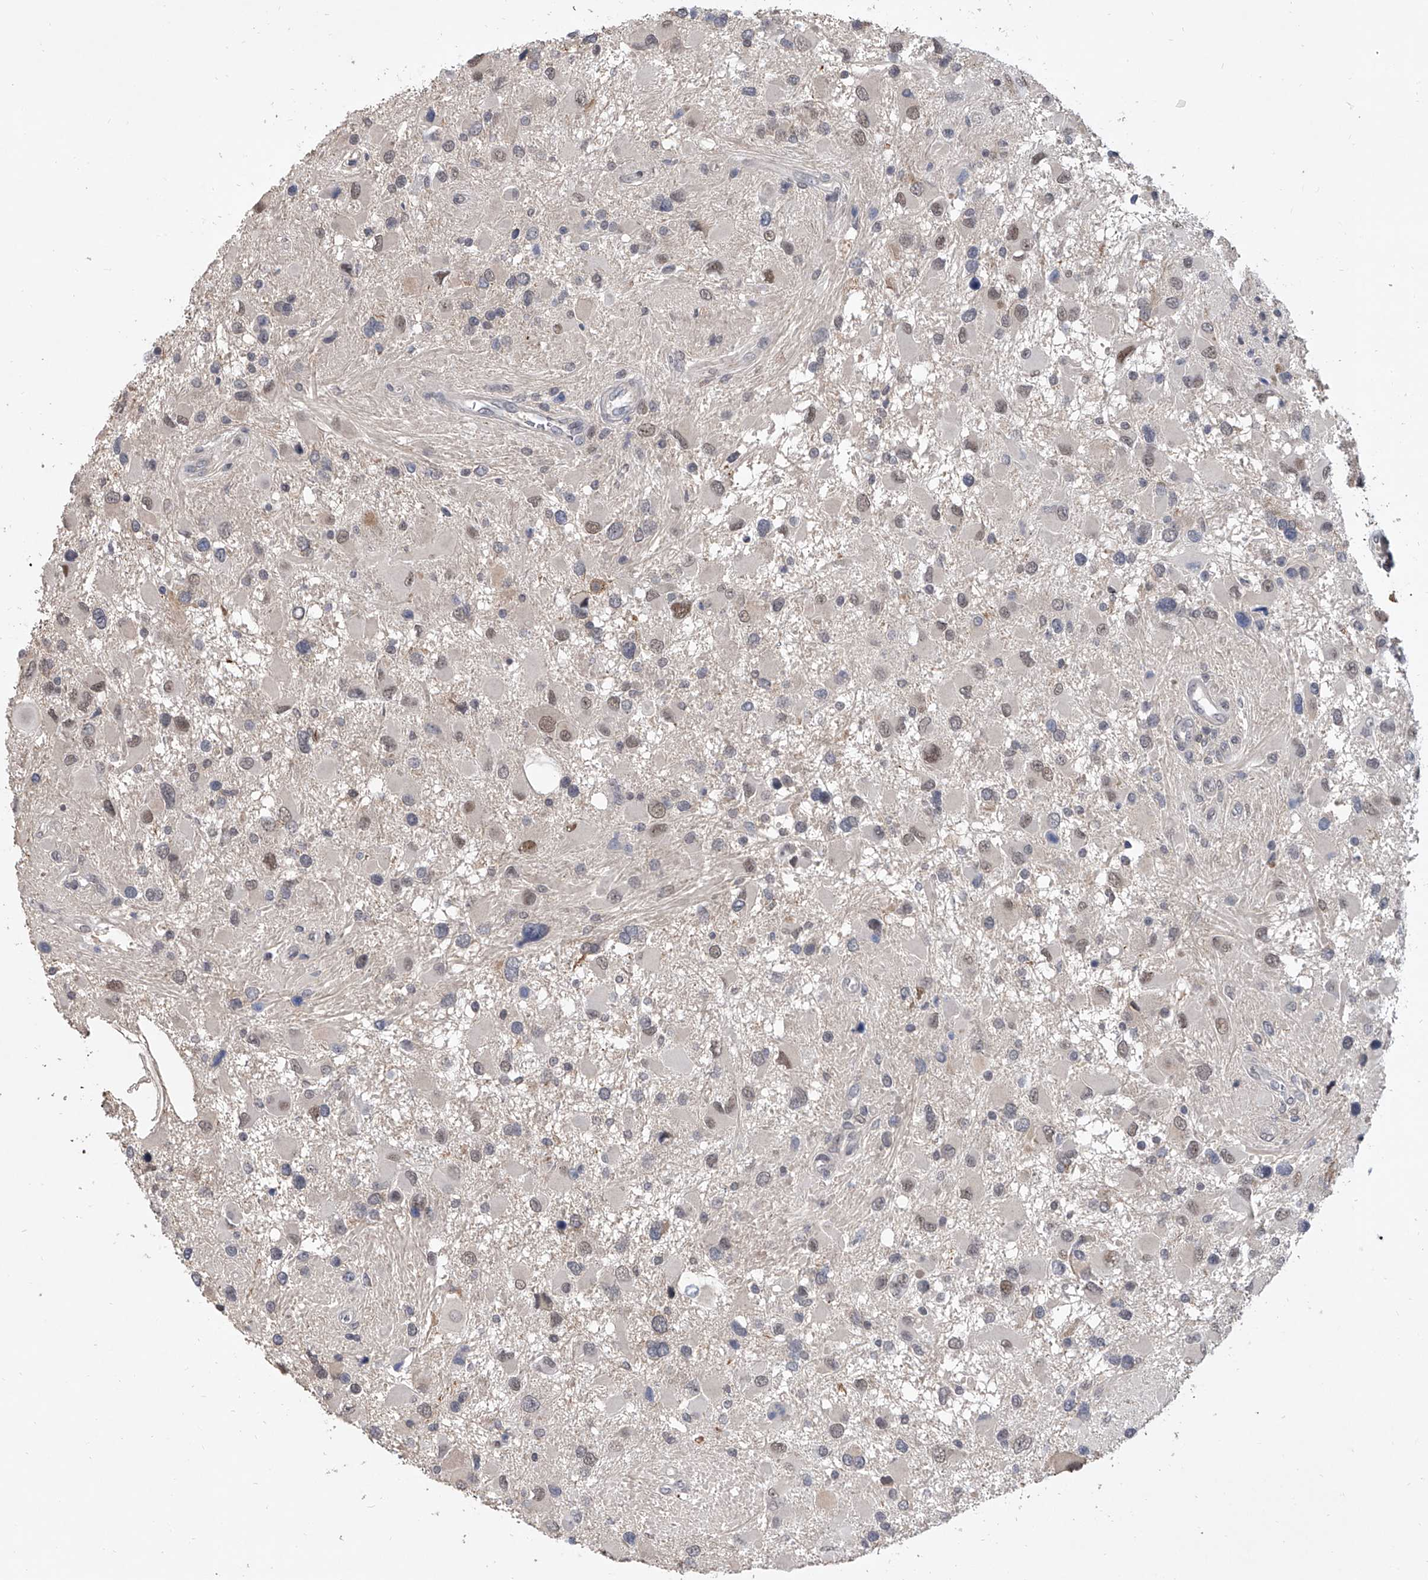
{"staining": {"intensity": "moderate", "quantity": "<25%", "location": "nuclear"}, "tissue": "glioma", "cell_type": "Tumor cells", "image_type": "cancer", "snomed": [{"axis": "morphology", "description": "Glioma, malignant, High grade"}, {"axis": "topography", "description": "Brain"}], "caption": "An image of human malignant high-grade glioma stained for a protein reveals moderate nuclear brown staining in tumor cells.", "gene": "BHLHE23", "patient": {"sex": "male", "age": 53}}